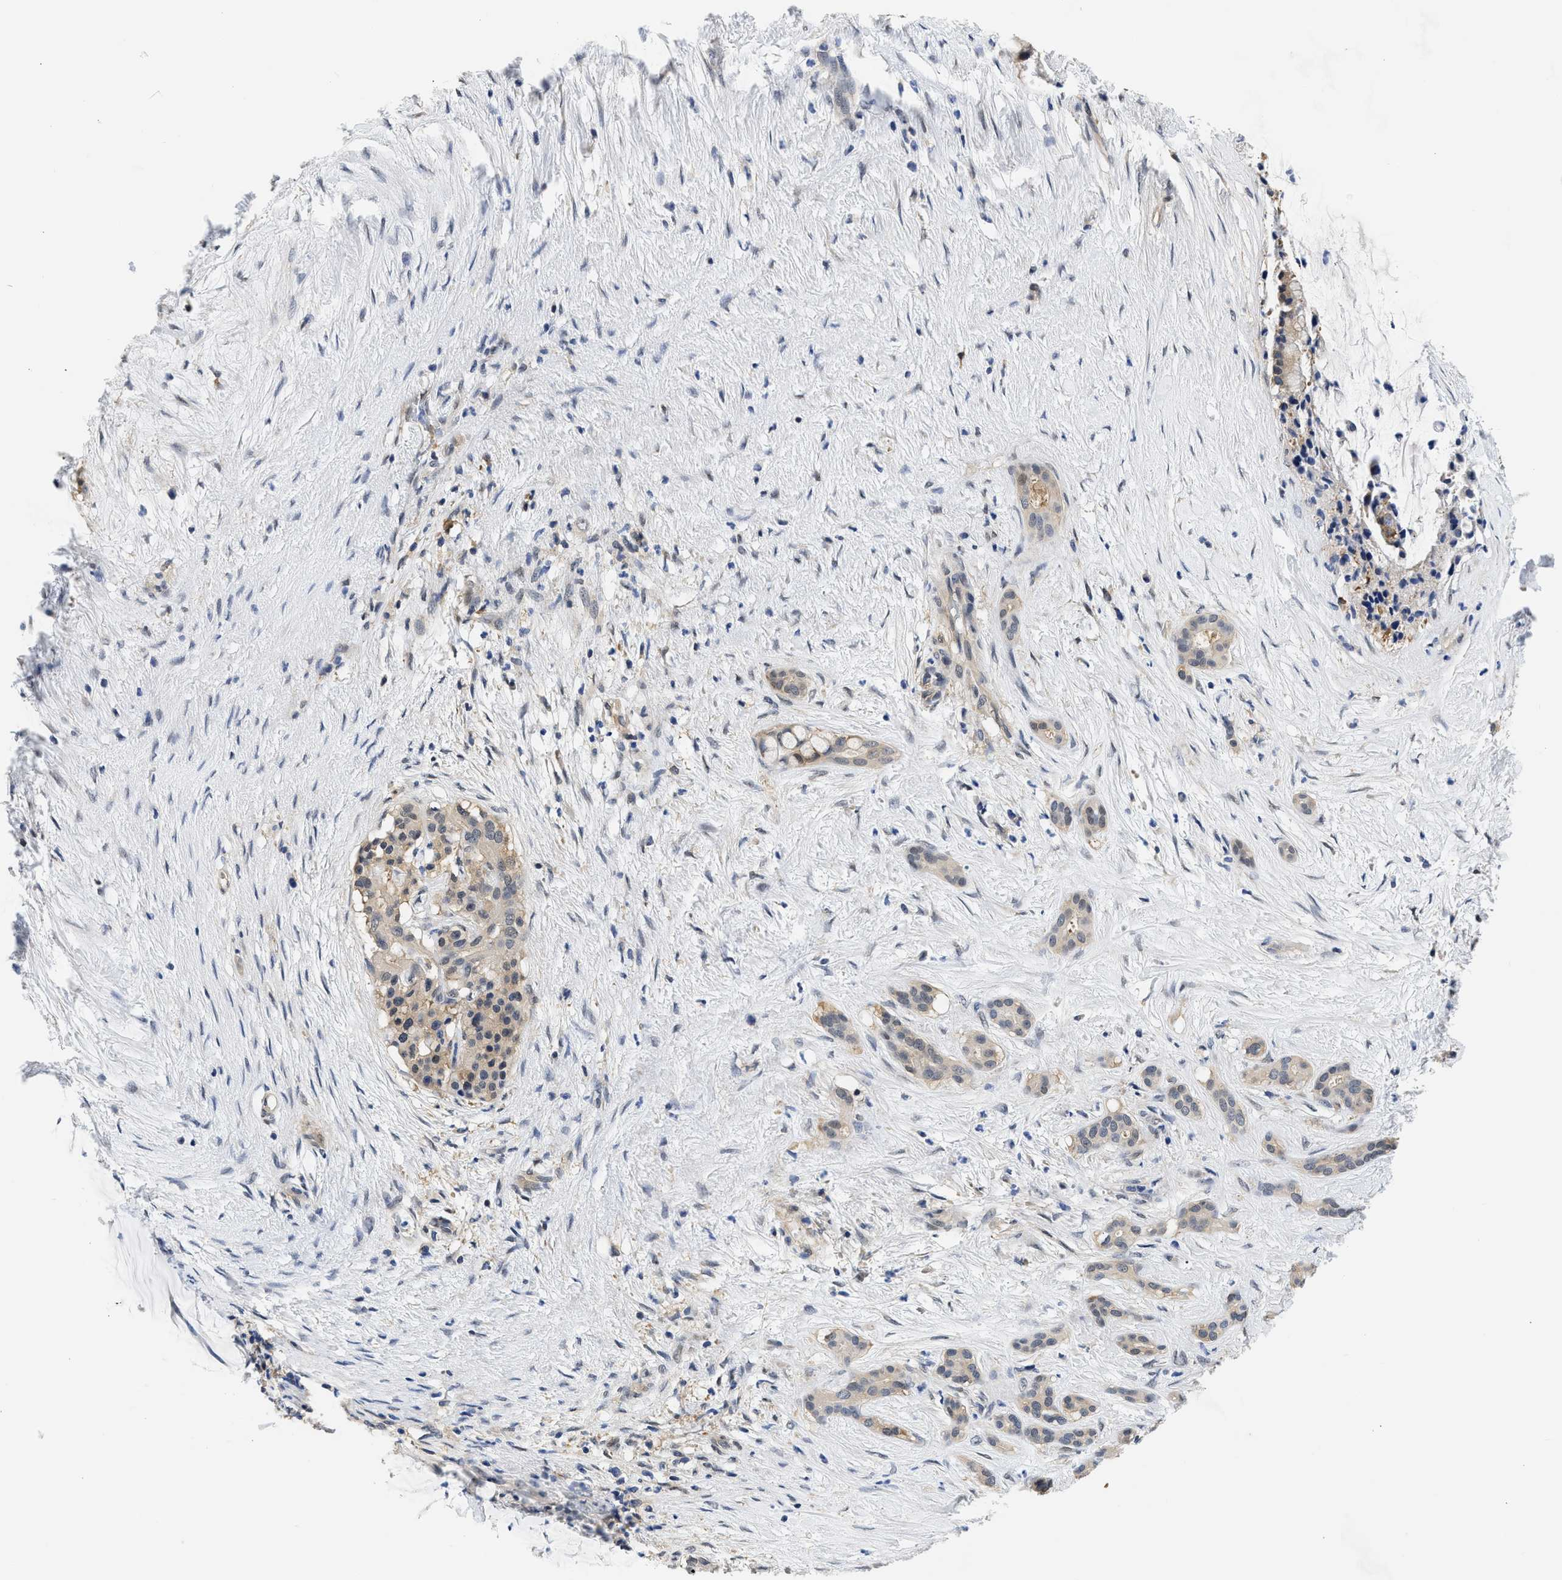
{"staining": {"intensity": "moderate", "quantity": "25%-75%", "location": "cytoplasmic/membranous"}, "tissue": "pancreatic cancer", "cell_type": "Tumor cells", "image_type": "cancer", "snomed": [{"axis": "morphology", "description": "Adenocarcinoma, NOS"}, {"axis": "topography", "description": "Pancreas"}], "caption": "Tumor cells reveal medium levels of moderate cytoplasmic/membranous positivity in approximately 25%-75% of cells in adenocarcinoma (pancreatic).", "gene": "XPO5", "patient": {"sex": "male", "age": 41}}